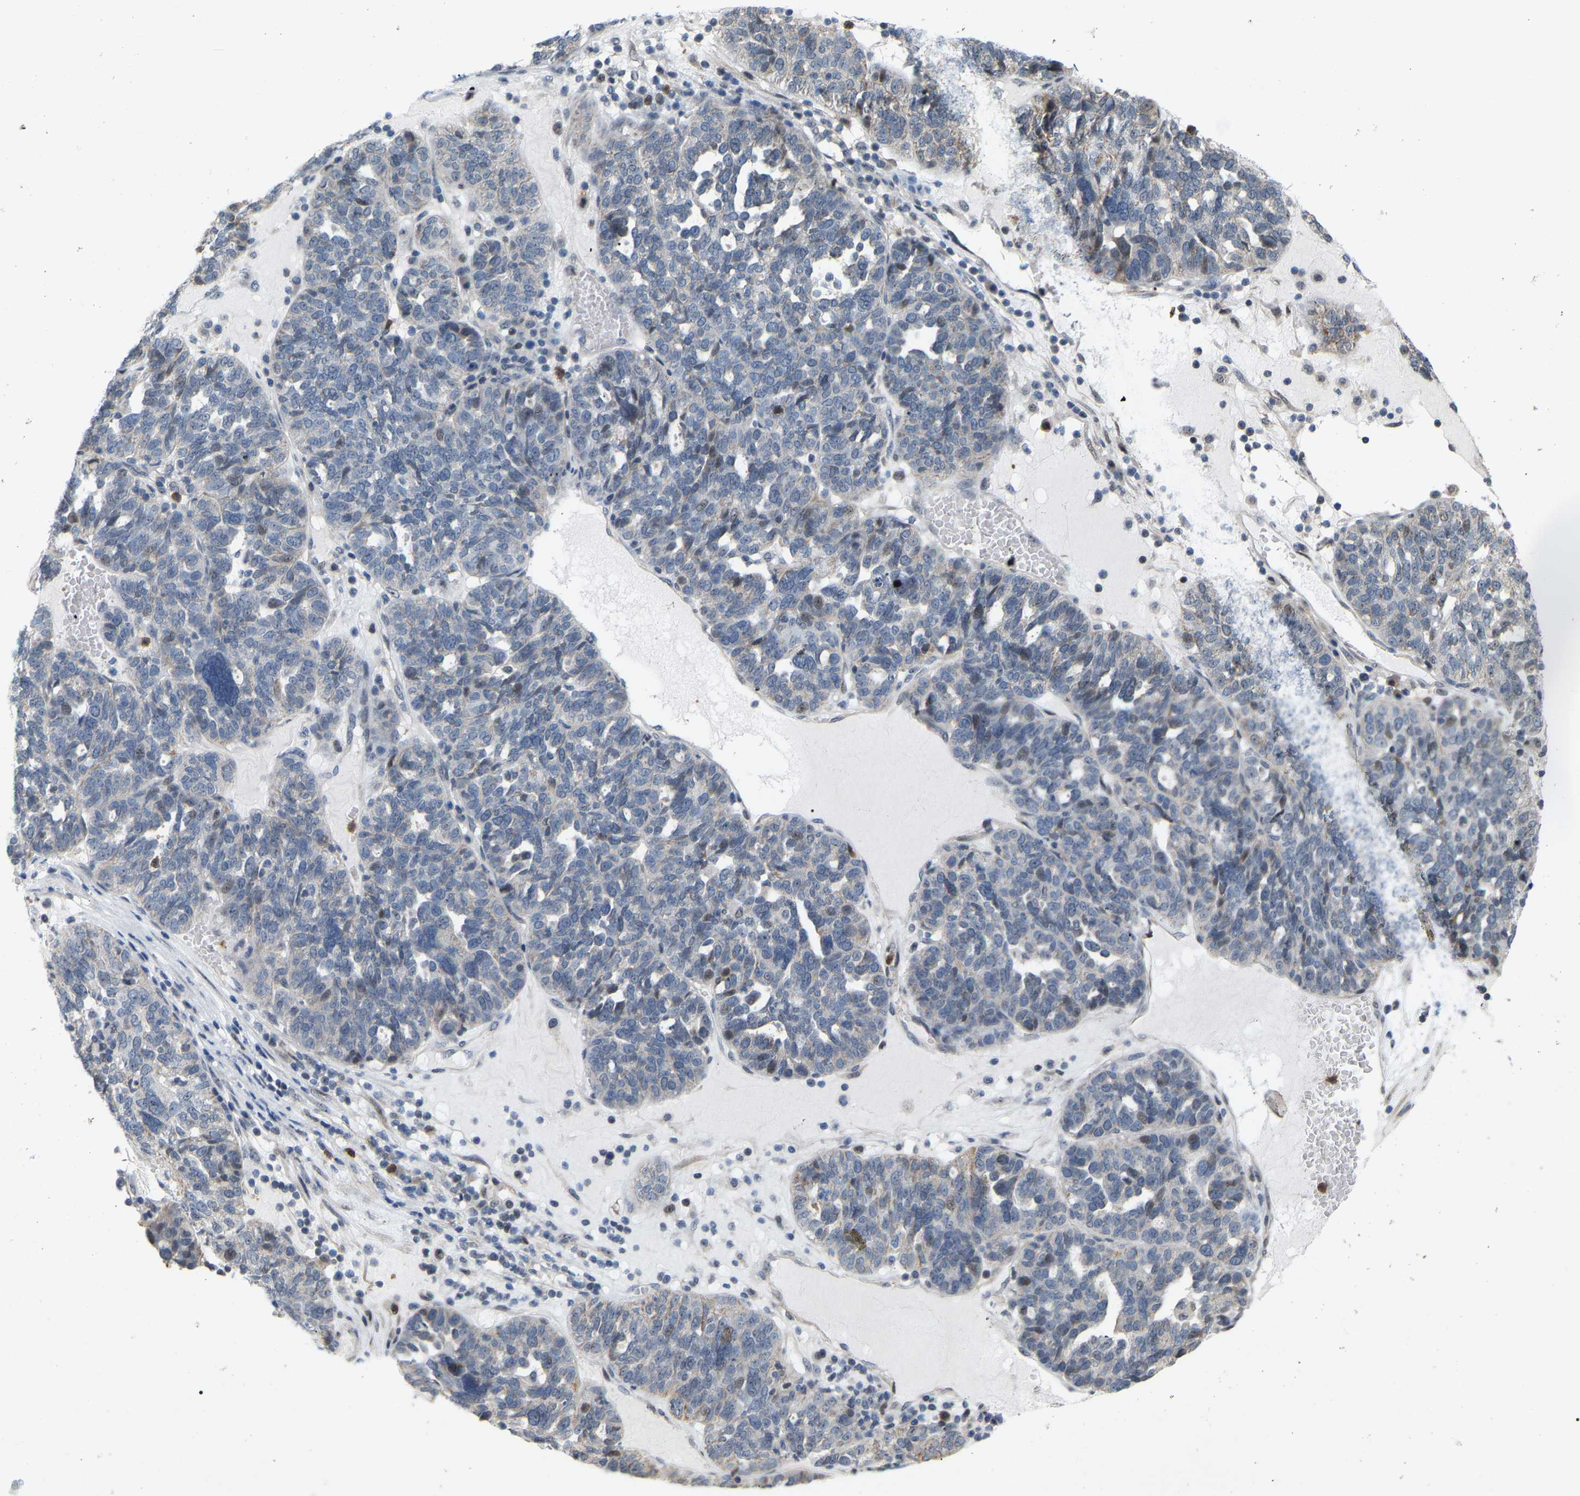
{"staining": {"intensity": "negative", "quantity": "none", "location": "none"}, "tissue": "ovarian cancer", "cell_type": "Tumor cells", "image_type": "cancer", "snomed": [{"axis": "morphology", "description": "Cystadenocarcinoma, serous, NOS"}, {"axis": "topography", "description": "Ovary"}], "caption": "This micrograph is of ovarian cancer (serous cystadenocarcinoma) stained with immunohistochemistry to label a protein in brown with the nuclei are counter-stained blue. There is no expression in tumor cells.", "gene": "CROT", "patient": {"sex": "female", "age": 59}}